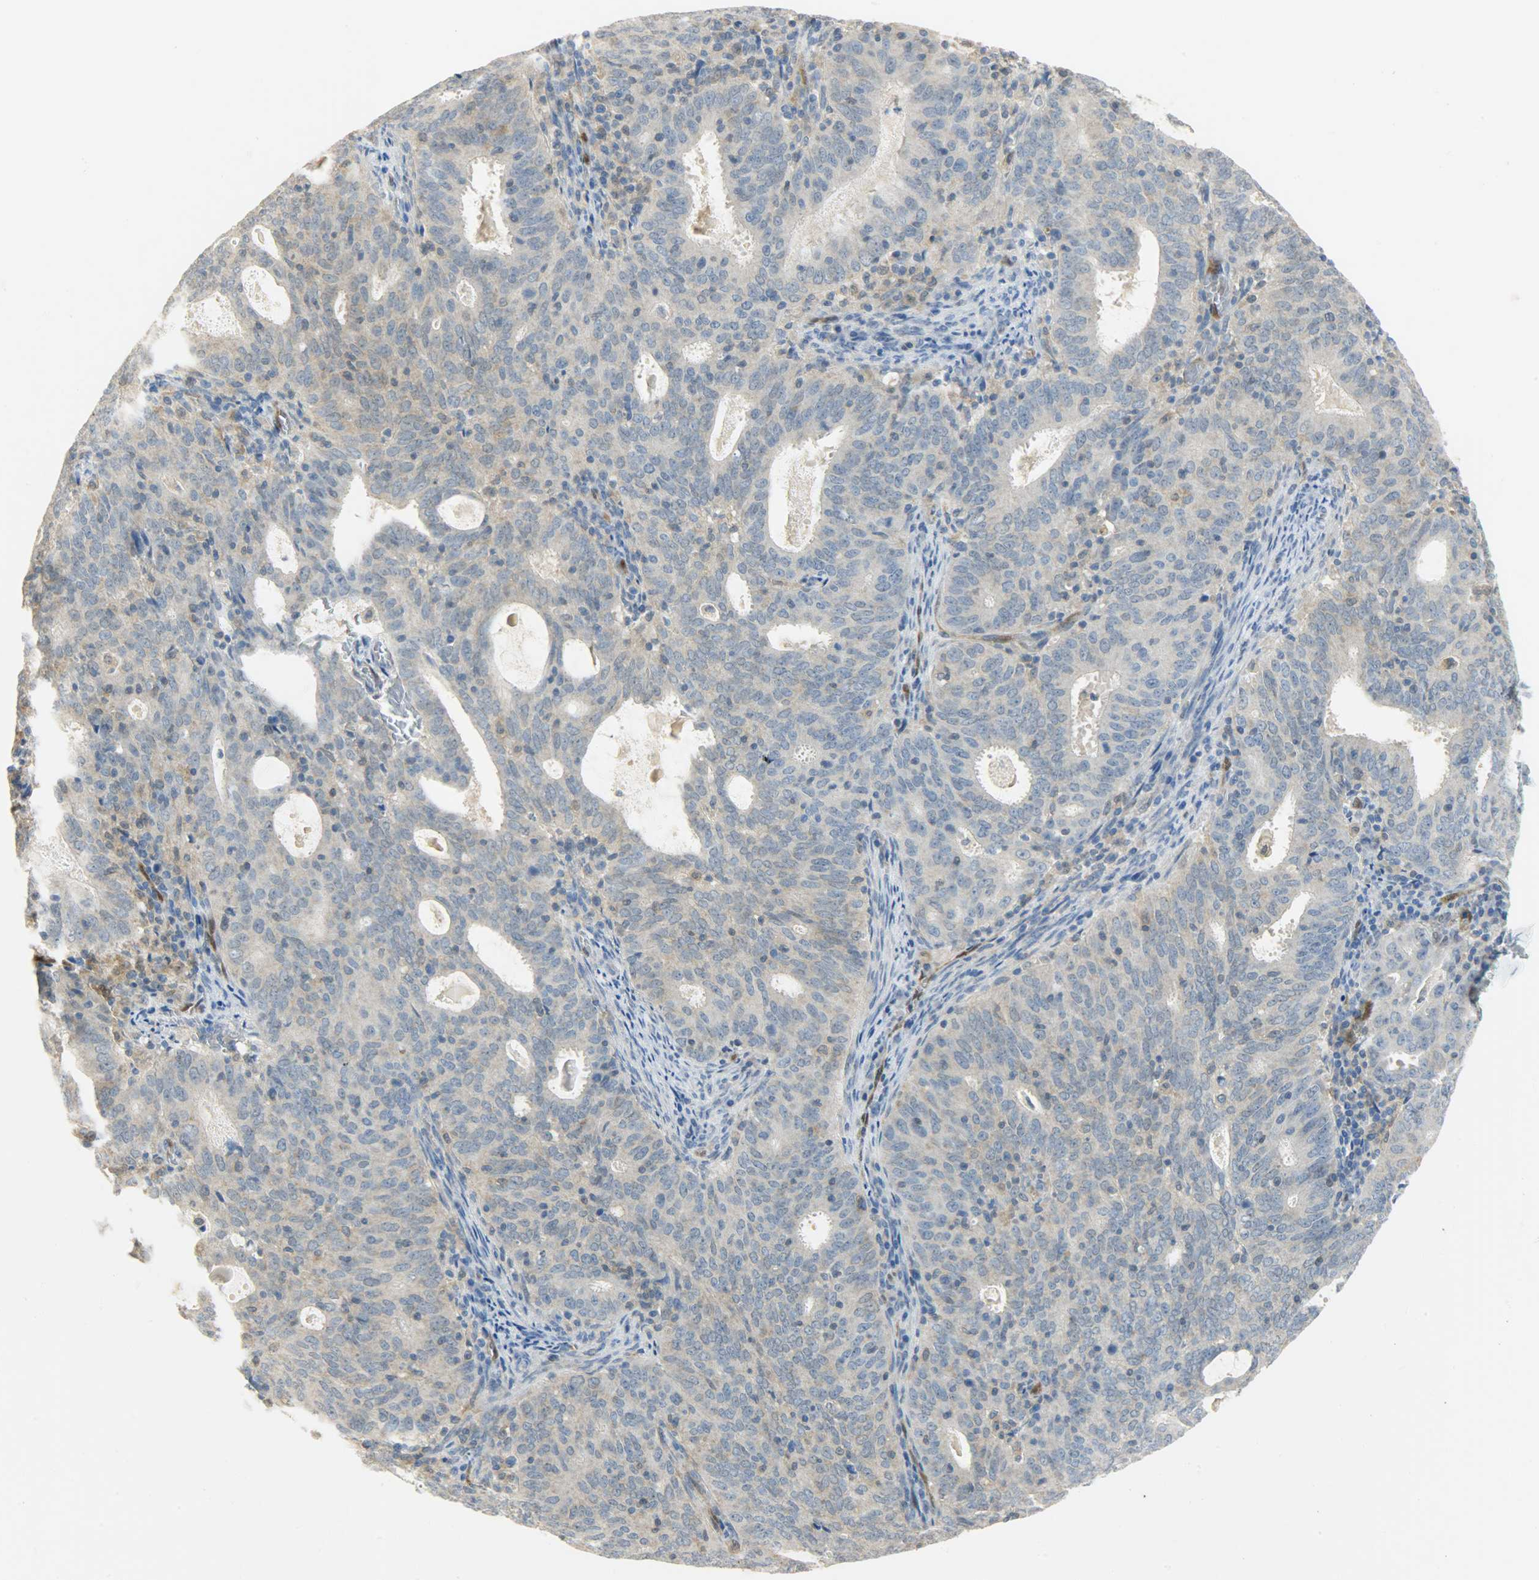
{"staining": {"intensity": "weak", "quantity": "<25%", "location": "cytoplasmic/membranous"}, "tissue": "cervical cancer", "cell_type": "Tumor cells", "image_type": "cancer", "snomed": [{"axis": "morphology", "description": "Adenocarcinoma, NOS"}, {"axis": "topography", "description": "Cervix"}], "caption": "Tumor cells show no significant protein positivity in cervical cancer (adenocarcinoma).", "gene": "FKBP1A", "patient": {"sex": "female", "age": 44}}